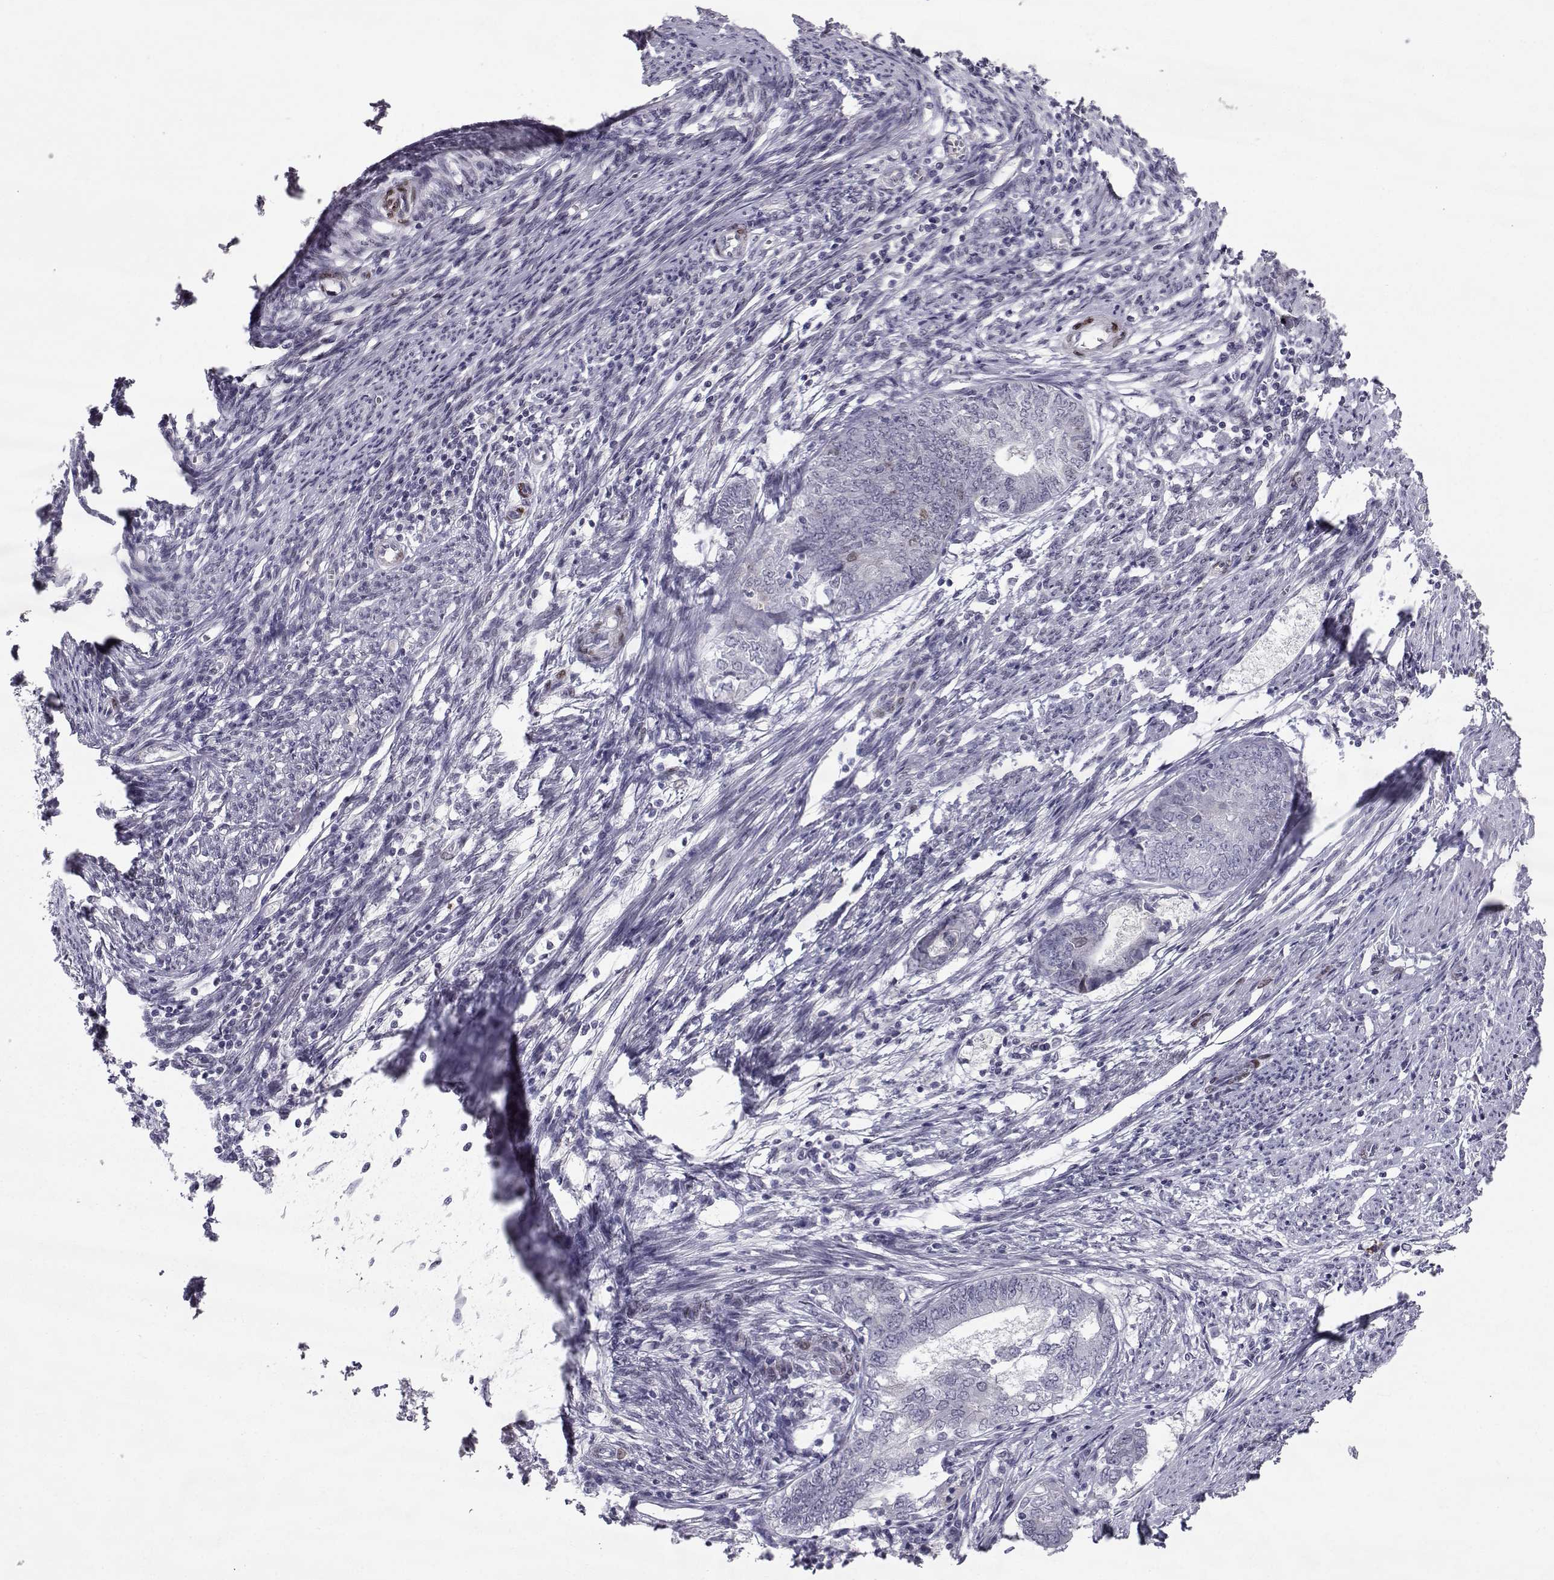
{"staining": {"intensity": "weak", "quantity": "<25%", "location": "cytoplasmic/membranous"}, "tissue": "endometrial cancer", "cell_type": "Tumor cells", "image_type": "cancer", "snomed": [{"axis": "morphology", "description": "Adenocarcinoma, NOS"}, {"axis": "topography", "description": "Endometrium"}], "caption": "Adenocarcinoma (endometrial) stained for a protein using immunohistochemistry displays no positivity tumor cells.", "gene": "RBM24", "patient": {"sex": "female", "age": 62}}